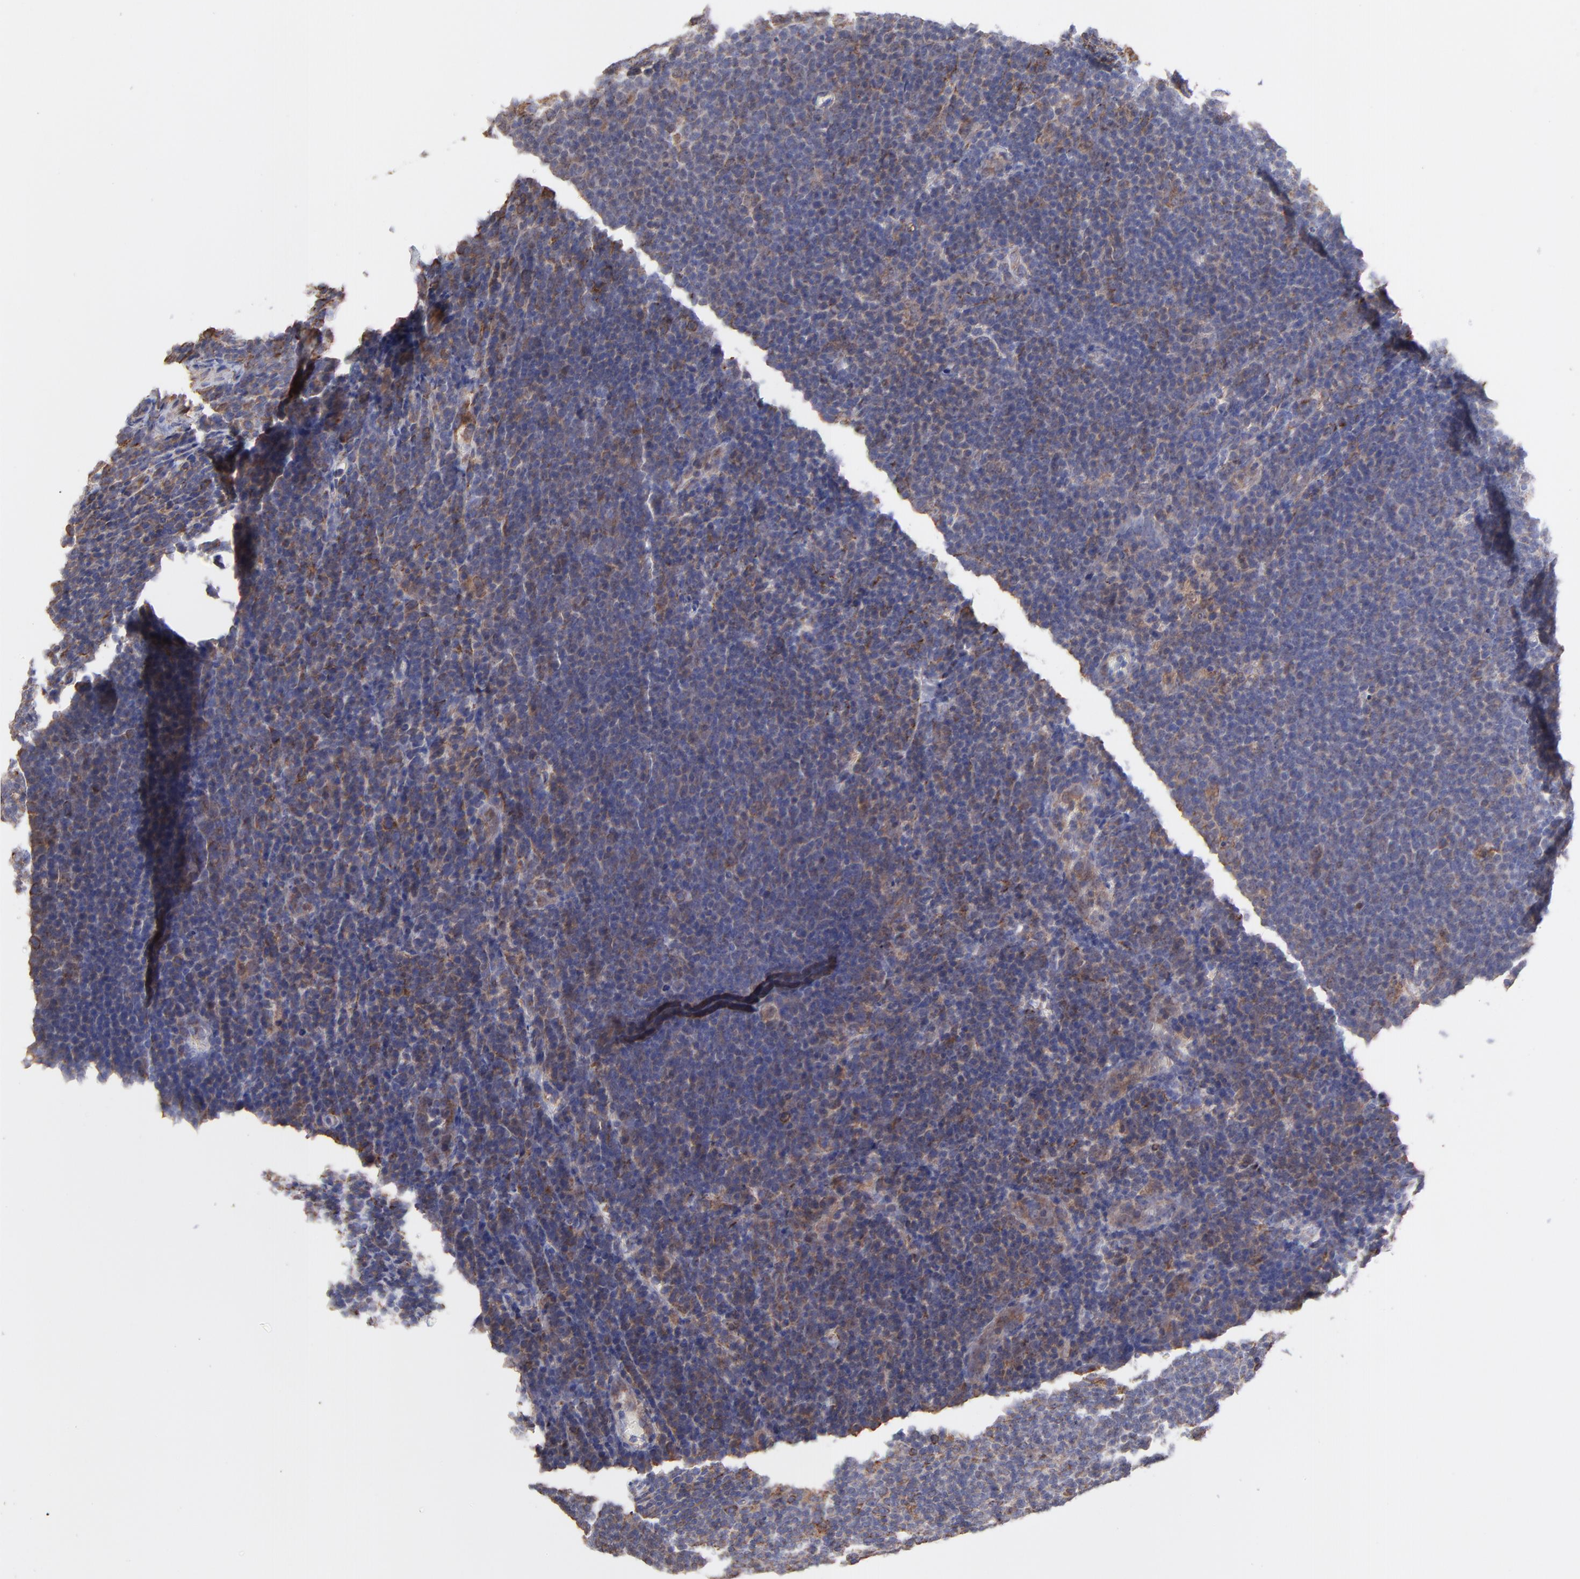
{"staining": {"intensity": "weak", "quantity": "25%-75%", "location": "cytoplasmic/membranous"}, "tissue": "lymphoma", "cell_type": "Tumor cells", "image_type": "cancer", "snomed": [{"axis": "morphology", "description": "Malignant lymphoma, non-Hodgkin's type, Low grade"}, {"axis": "topography", "description": "Lymph node"}], "caption": "This photomicrograph shows IHC staining of low-grade malignant lymphoma, non-Hodgkin's type, with low weak cytoplasmic/membranous staining in approximately 25%-75% of tumor cells.", "gene": "PFKM", "patient": {"sex": "male", "age": 74}}